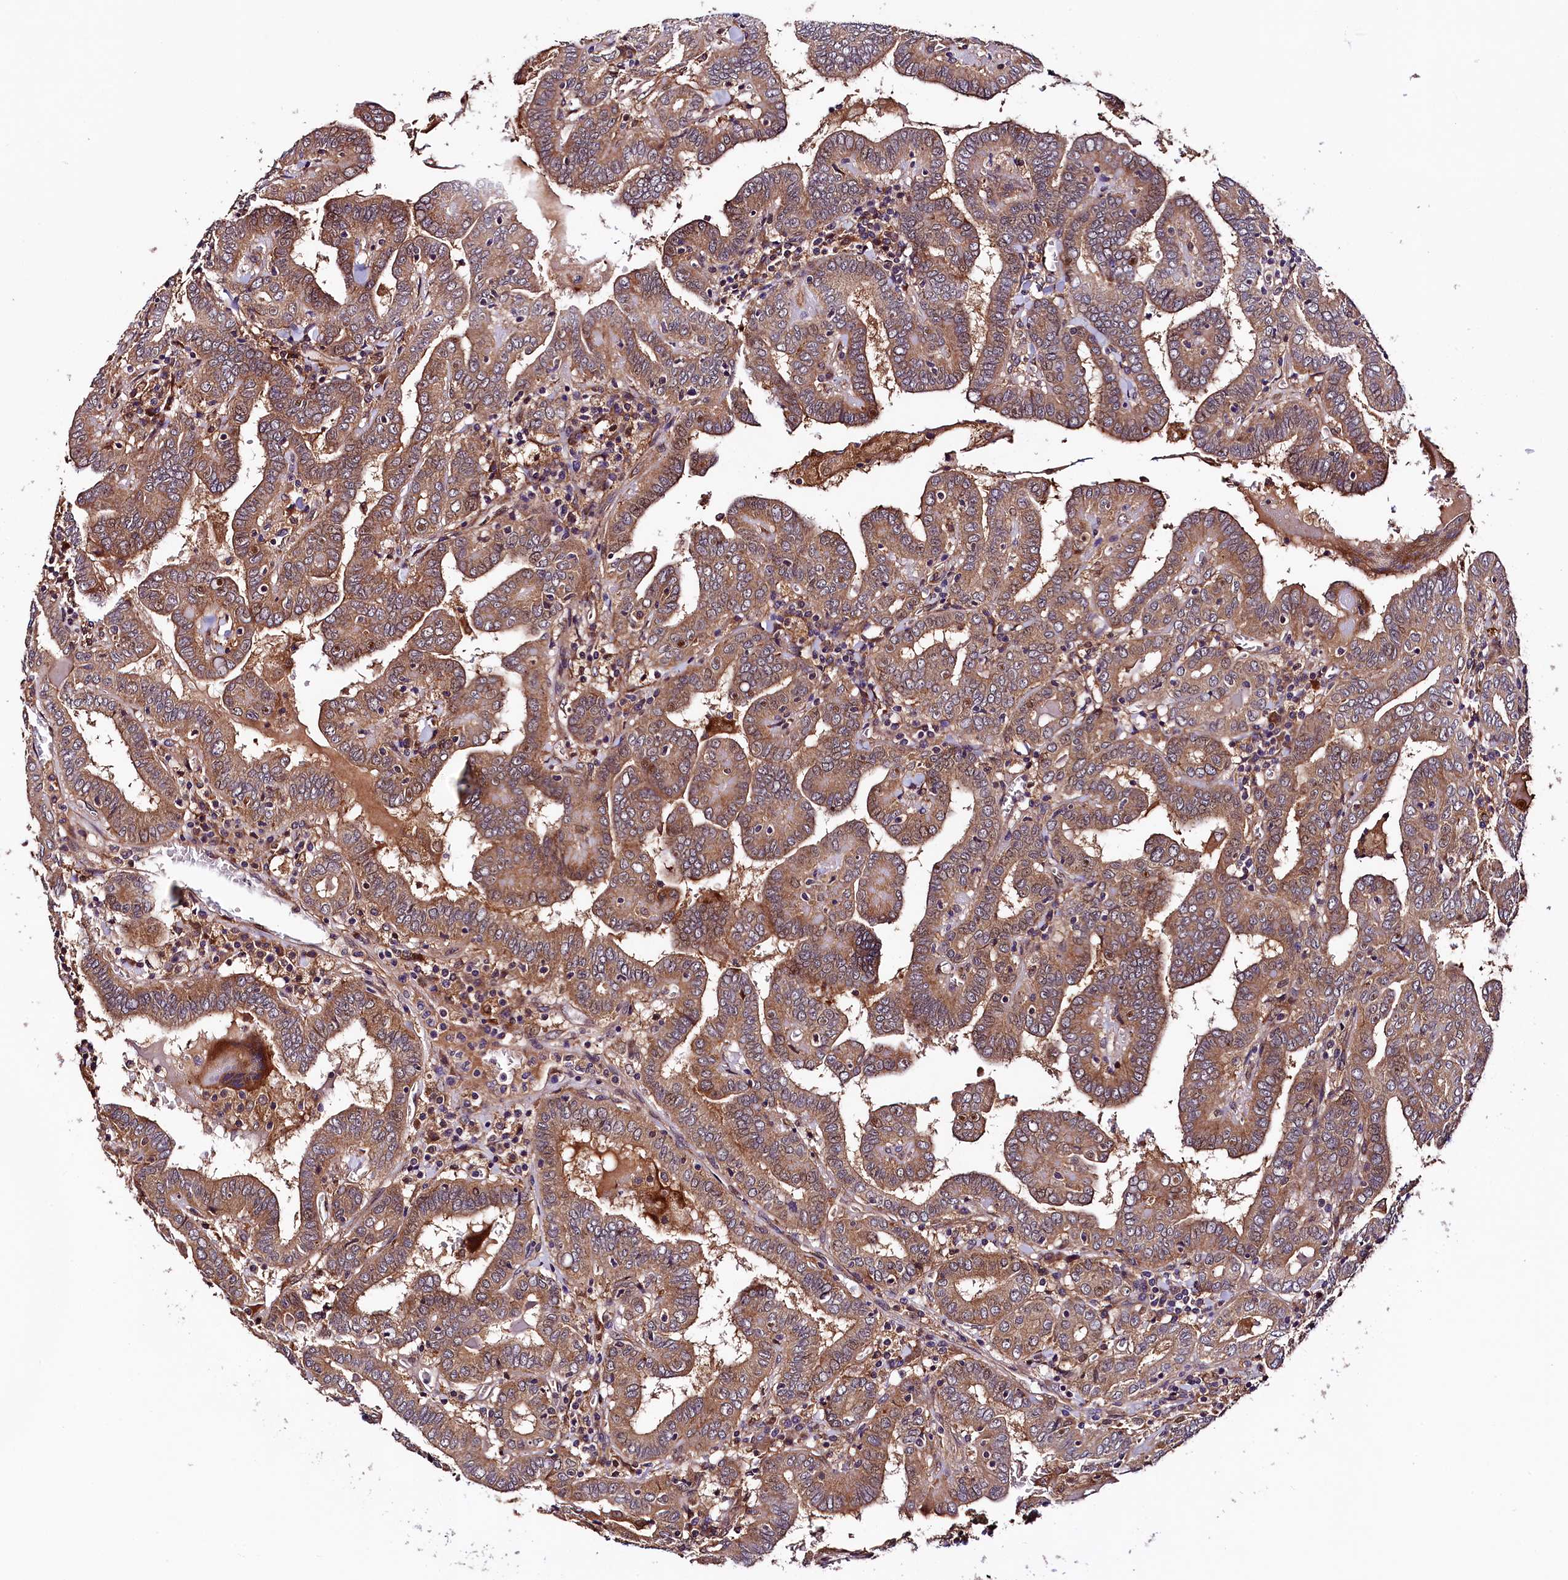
{"staining": {"intensity": "moderate", "quantity": ">75%", "location": "cytoplasmic/membranous"}, "tissue": "thyroid cancer", "cell_type": "Tumor cells", "image_type": "cancer", "snomed": [{"axis": "morphology", "description": "Papillary adenocarcinoma, NOS"}, {"axis": "topography", "description": "Thyroid gland"}], "caption": "High-power microscopy captured an immunohistochemistry photomicrograph of thyroid cancer (papillary adenocarcinoma), revealing moderate cytoplasmic/membranous positivity in about >75% of tumor cells.", "gene": "VPS35", "patient": {"sex": "female", "age": 72}}